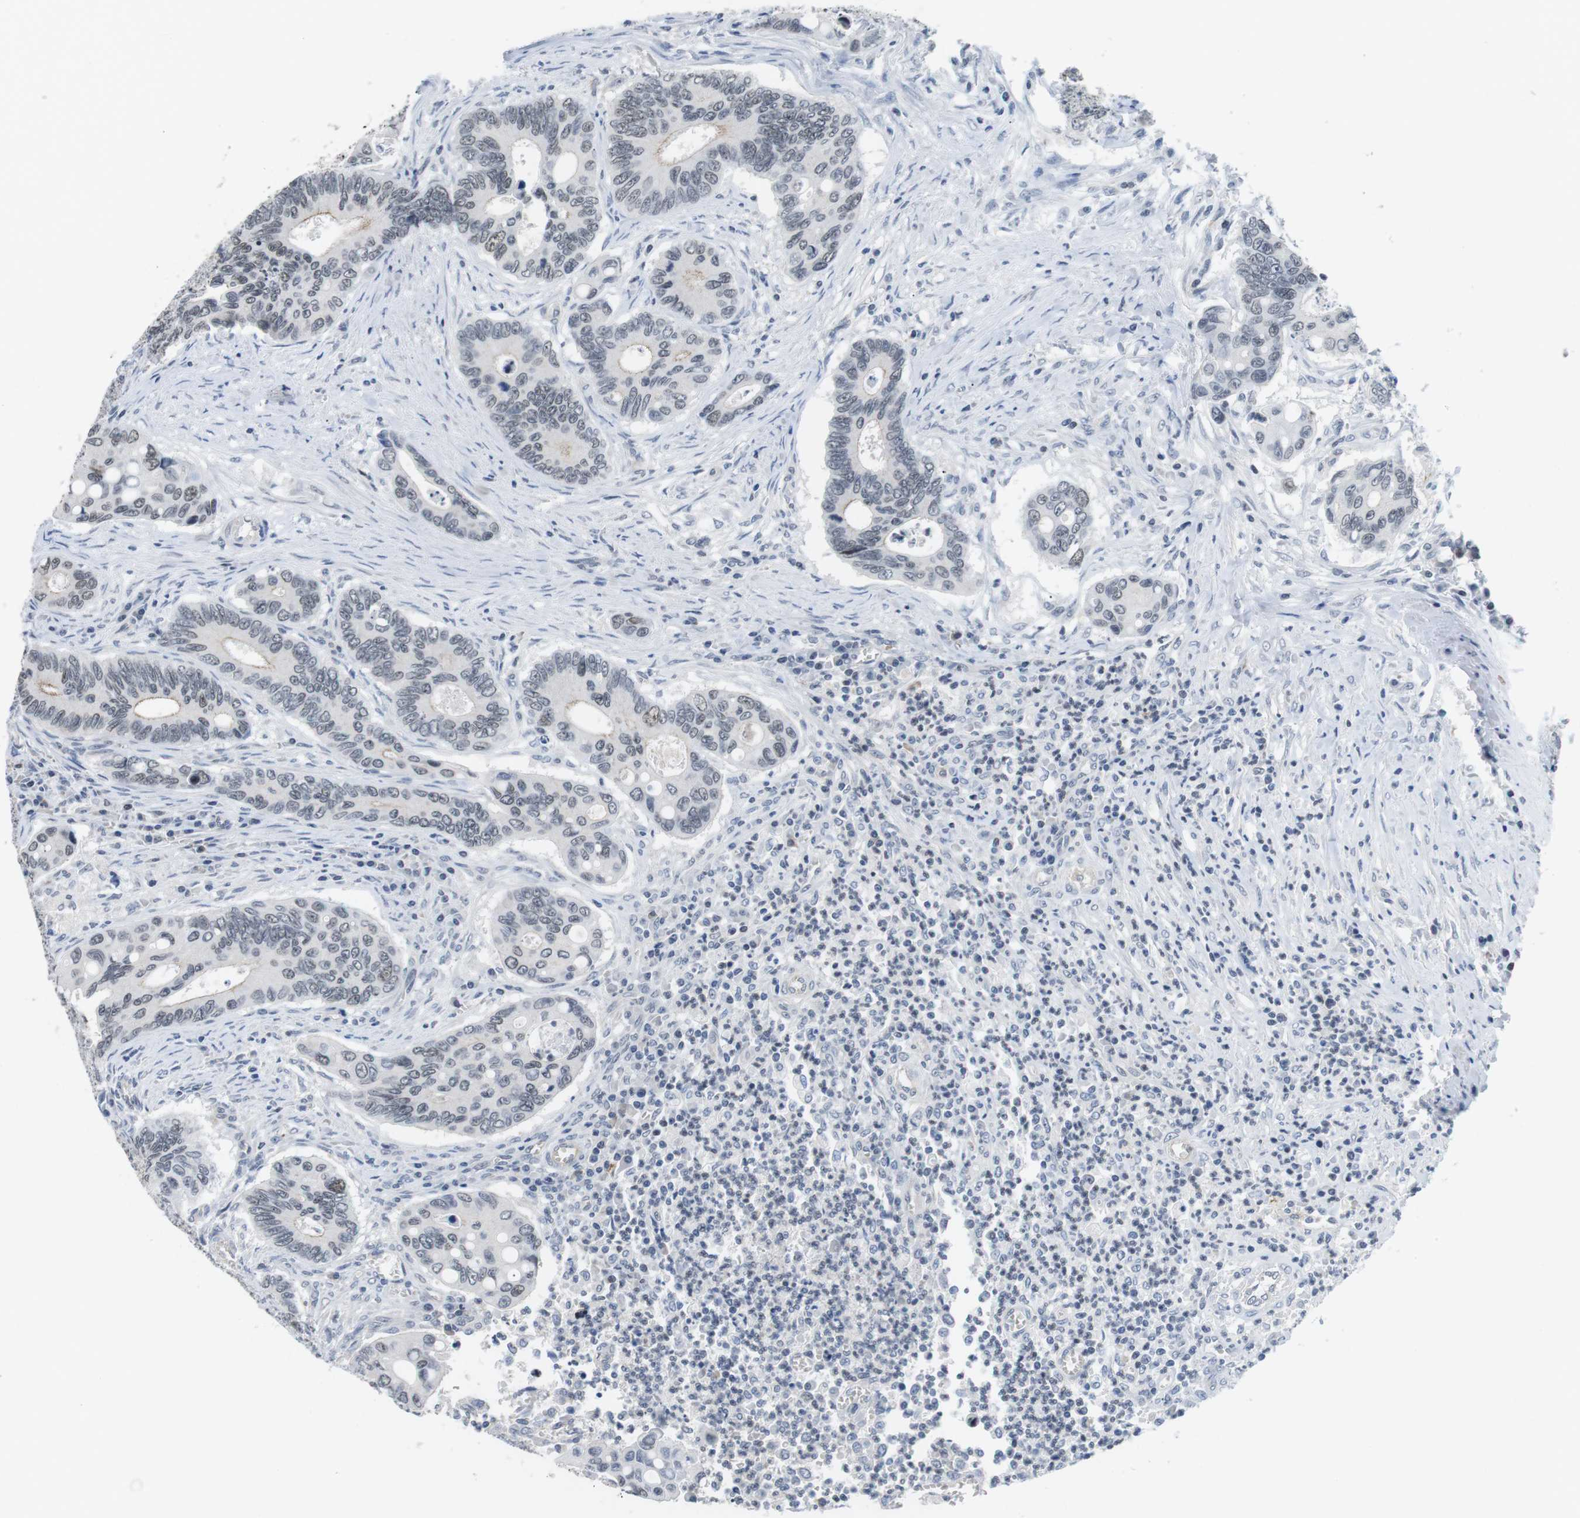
{"staining": {"intensity": "weak", "quantity": "<25%", "location": "nuclear"}, "tissue": "colorectal cancer", "cell_type": "Tumor cells", "image_type": "cancer", "snomed": [{"axis": "morphology", "description": "Inflammation, NOS"}, {"axis": "morphology", "description": "Adenocarcinoma, NOS"}, {"axis": "topography", "description": "Colon"}], "caption": "Immunohistochemistry (IHC) photomicrograph of adenocarcinoma (colorectal) stained for a protein (brown), which displays no positivity in tumor cells.", "gene": "NECTIN1", "patient": {"sex": "male", "age": 72}}